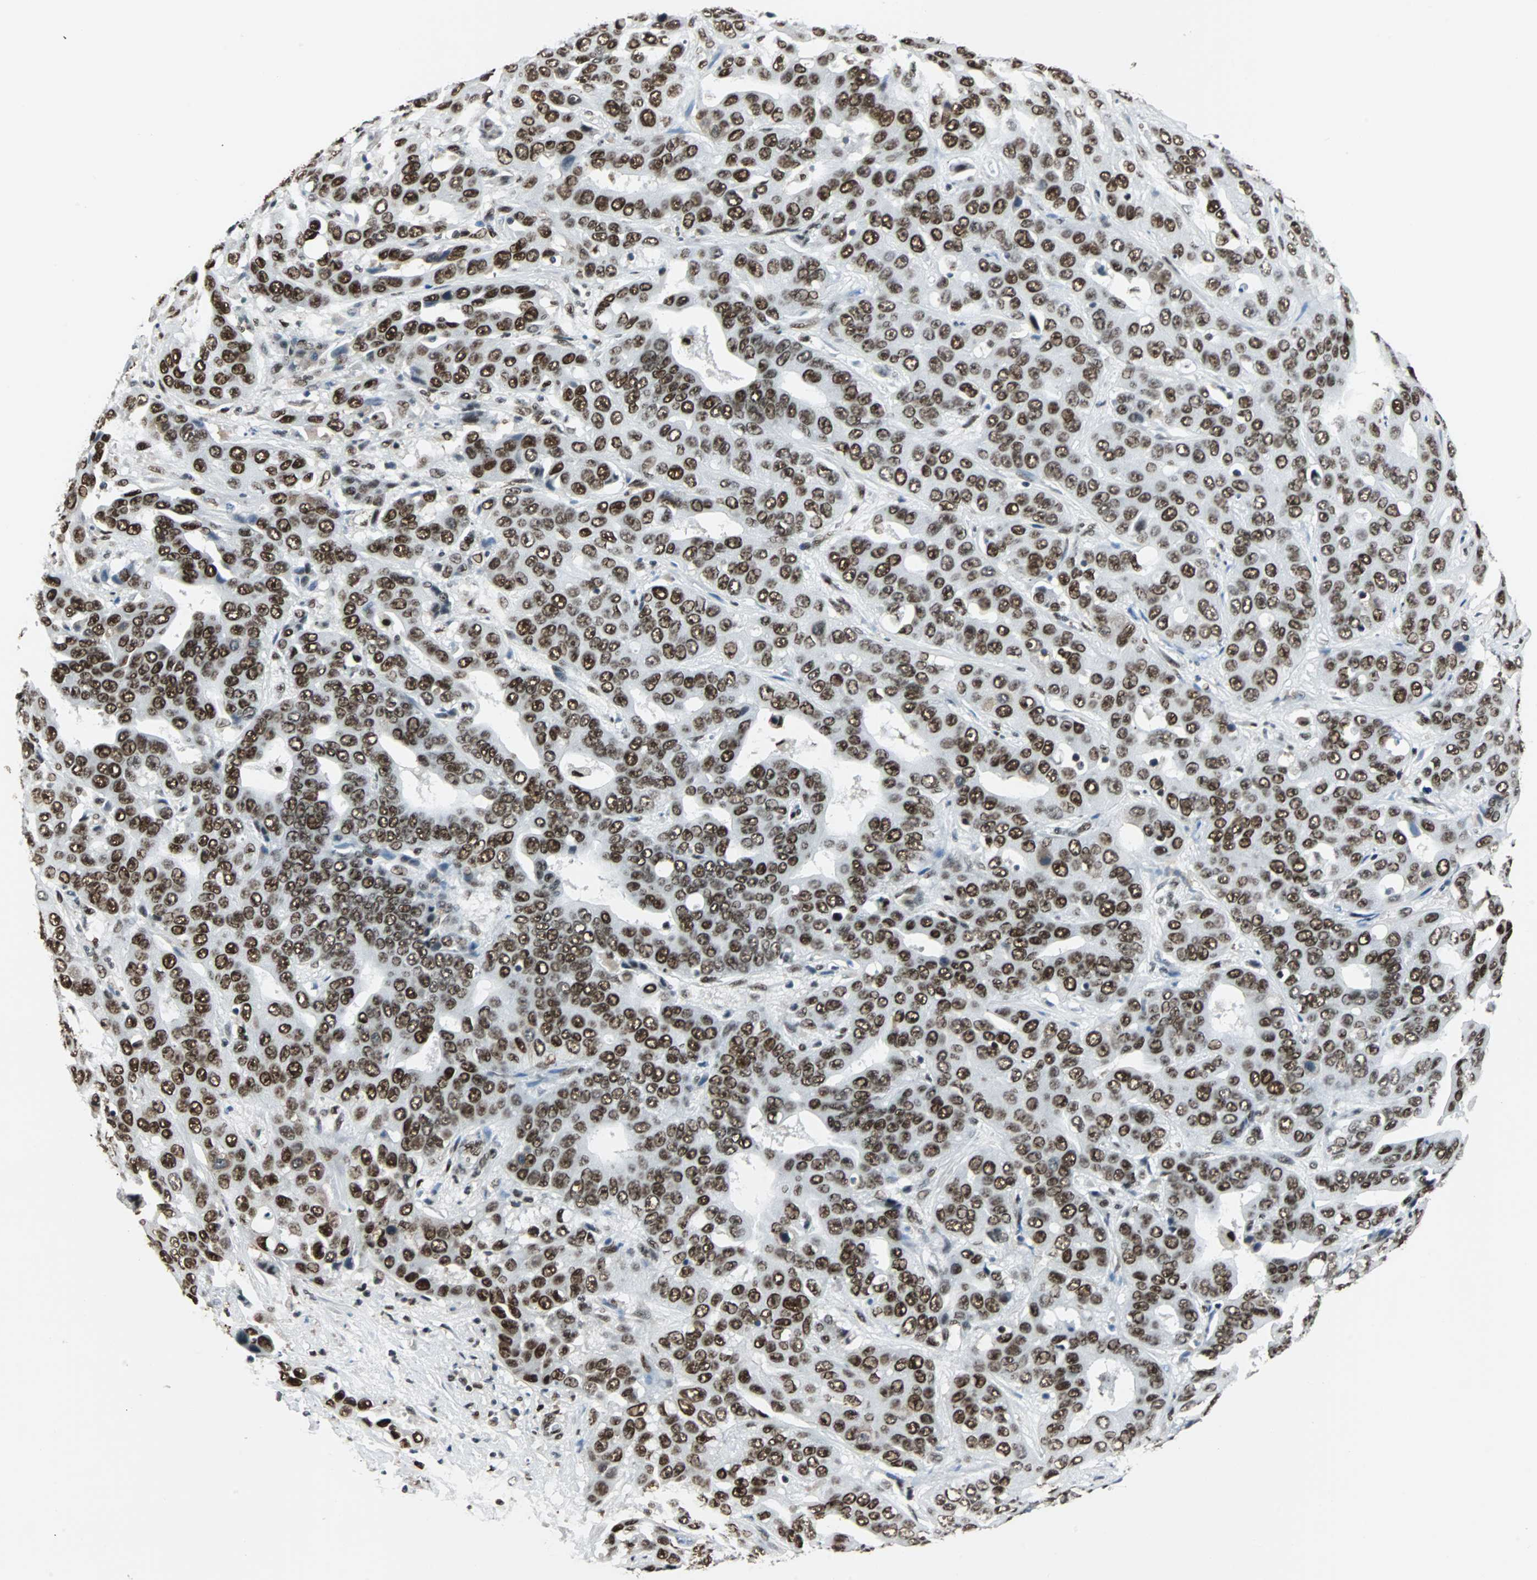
{"staining": {"intensity": "strong", "quantity": ">75%", "location": "nuclear"}, "tissue": "liver cancer", "cell_type": "Tumor cells", "image_type": "cancer", "snomed": [{"axis": "morphology", "description": "Cholangiocarcinoma"}, {"axis": "topography", "description": "Liver"}], "caption": "Cholangiocarcinoma (liver) stained with immunohistochemistry demonstrates strong nuclear expression in about >75% of tumor cells. The staining is performed using DAB brown chromogen to label protein expression. The nuclei are counter-stained blue using hematoxylin.", "gene": "XRCC4", "patient": {"sex": "female", "age": 52}}